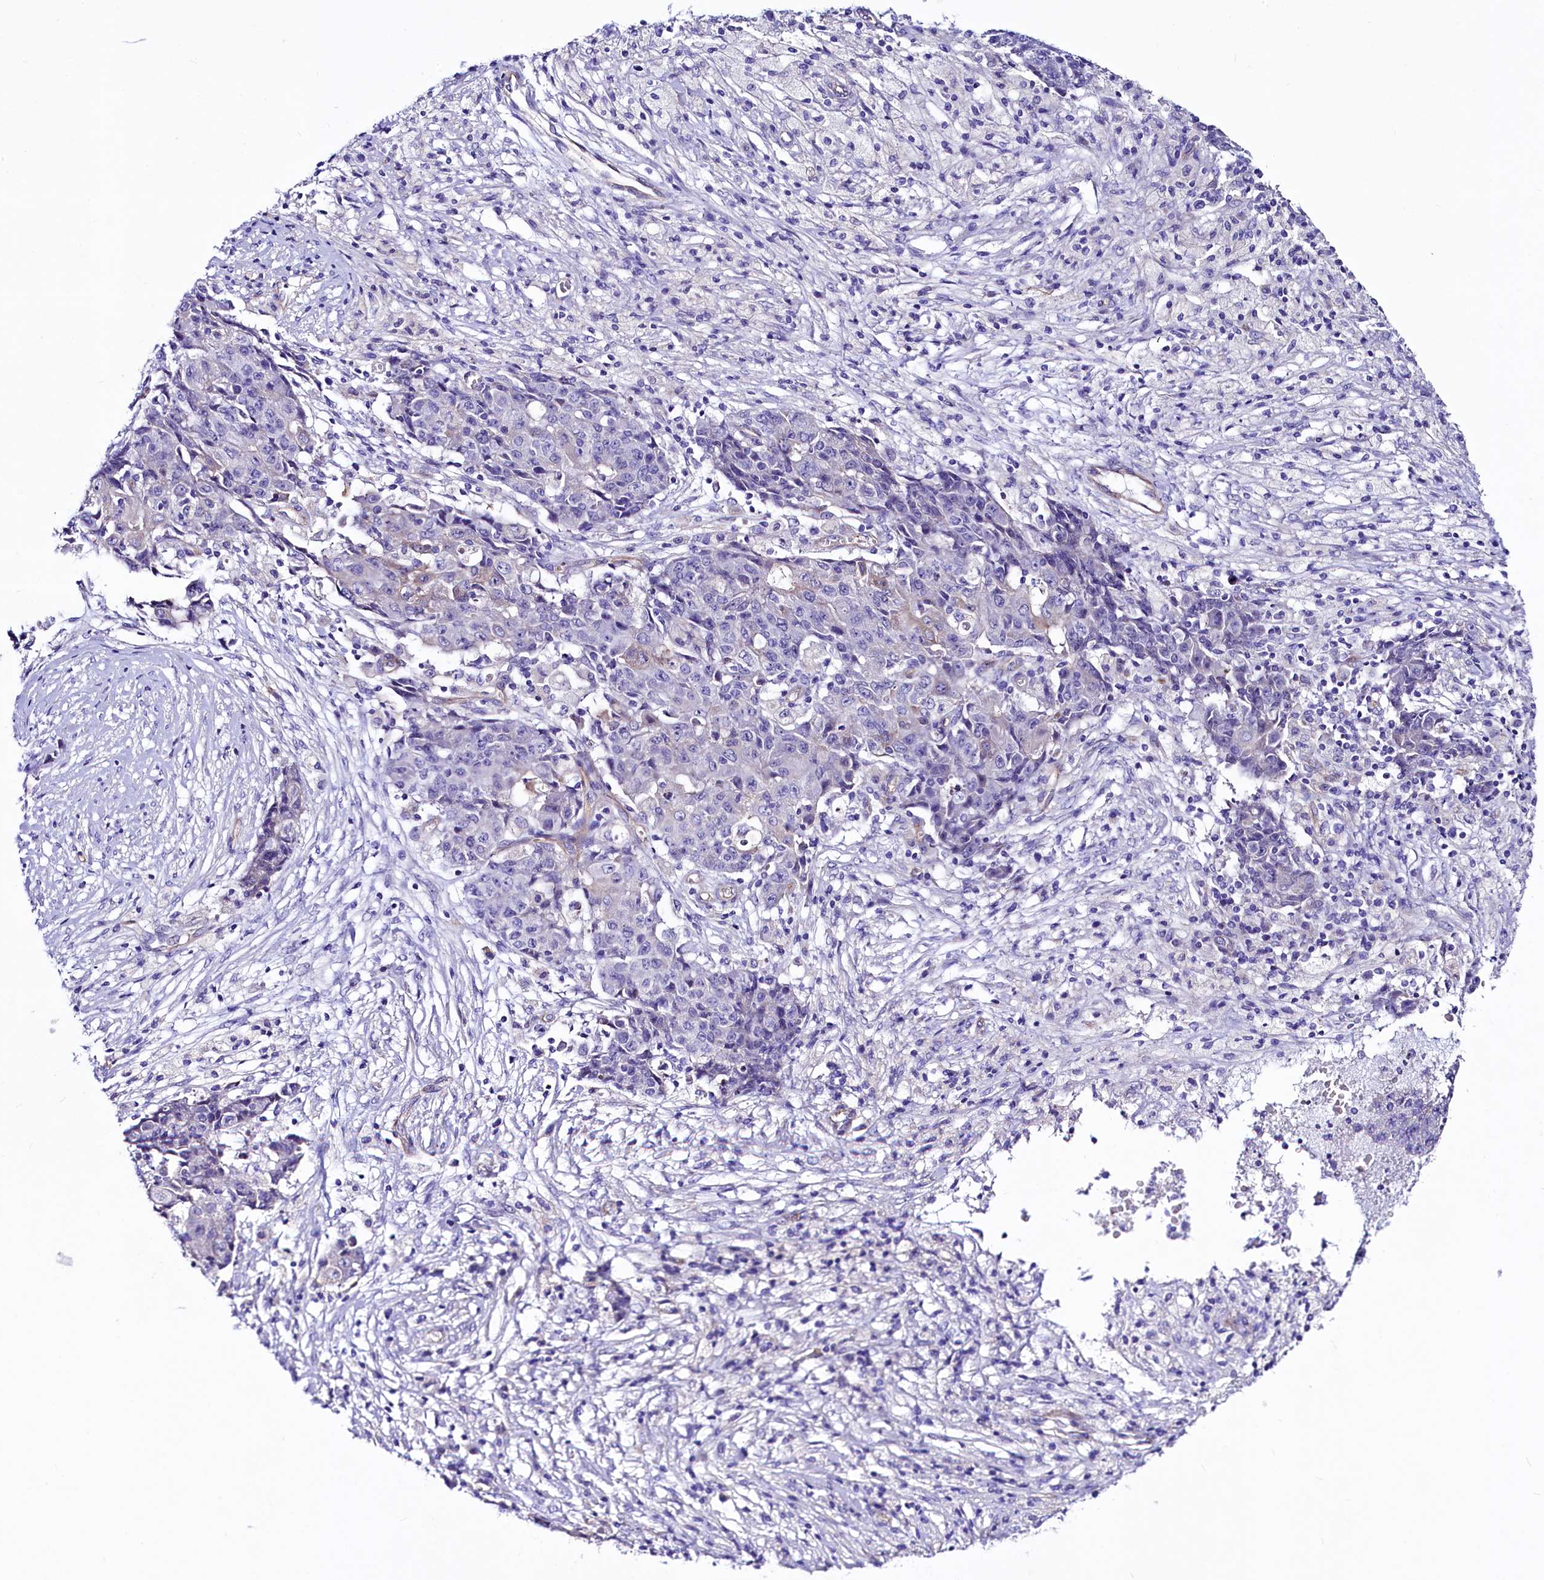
{"staining": {"intensity": "negative", "quantity": "none", "location": "none"}, "tissue": "ovarian cancer", "cell_type": "Tumor cells", "image_type": "cancer", "snomed": [{"axis": "morphology", "description": "Carcinoma, endometroid"}, {"axis": "topography", "description": "Ovary"}], "caption": "The immunohistochemistry (IHC) photomicrograph has no significant staining in tumor cells of ovarian cancer tissue.", "gene": "SLF1", "patient": {"sex": "female", "age": 42}}